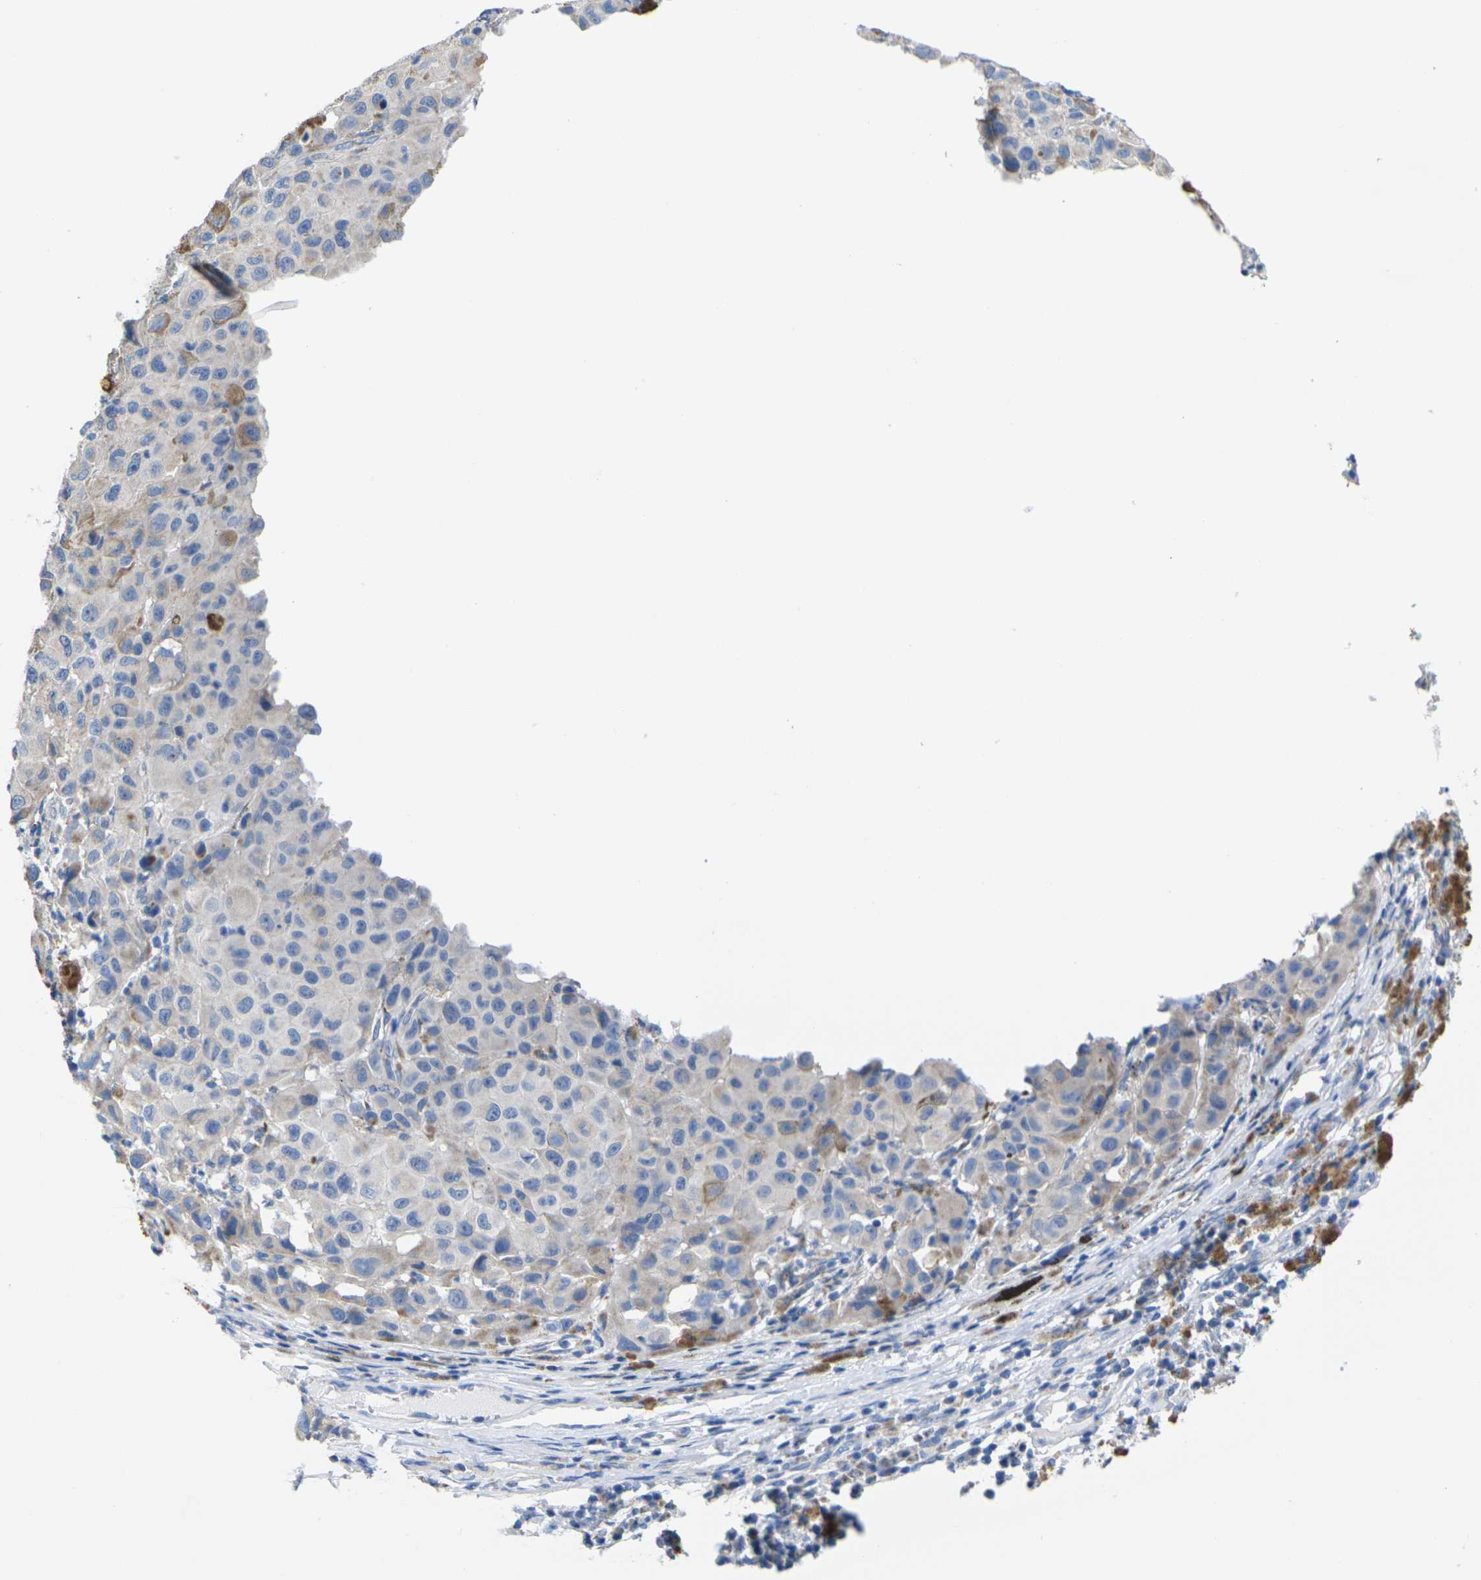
{"staining": {"intensity": "moderate", "quantity": "25%-75%", "location": "cytoplasmic/membranous"}, "tissue": "melanoma", "cell_type": "Tumor cells", "image_type": "cancer", "snomed": [{"axis": "morphology", "description": "Malignant melanoma, NOS"}, {"axis": "topography", "description": "Skin"}], "caption": "Malignant melanoma was stained to show a protein in brown. There is medium levels of moderate cytoplasmic/membranous expression in about 25%-75% of tumor cells.", "gene": "TMEM204", "patient": {"sex": "female", "age": 46}}